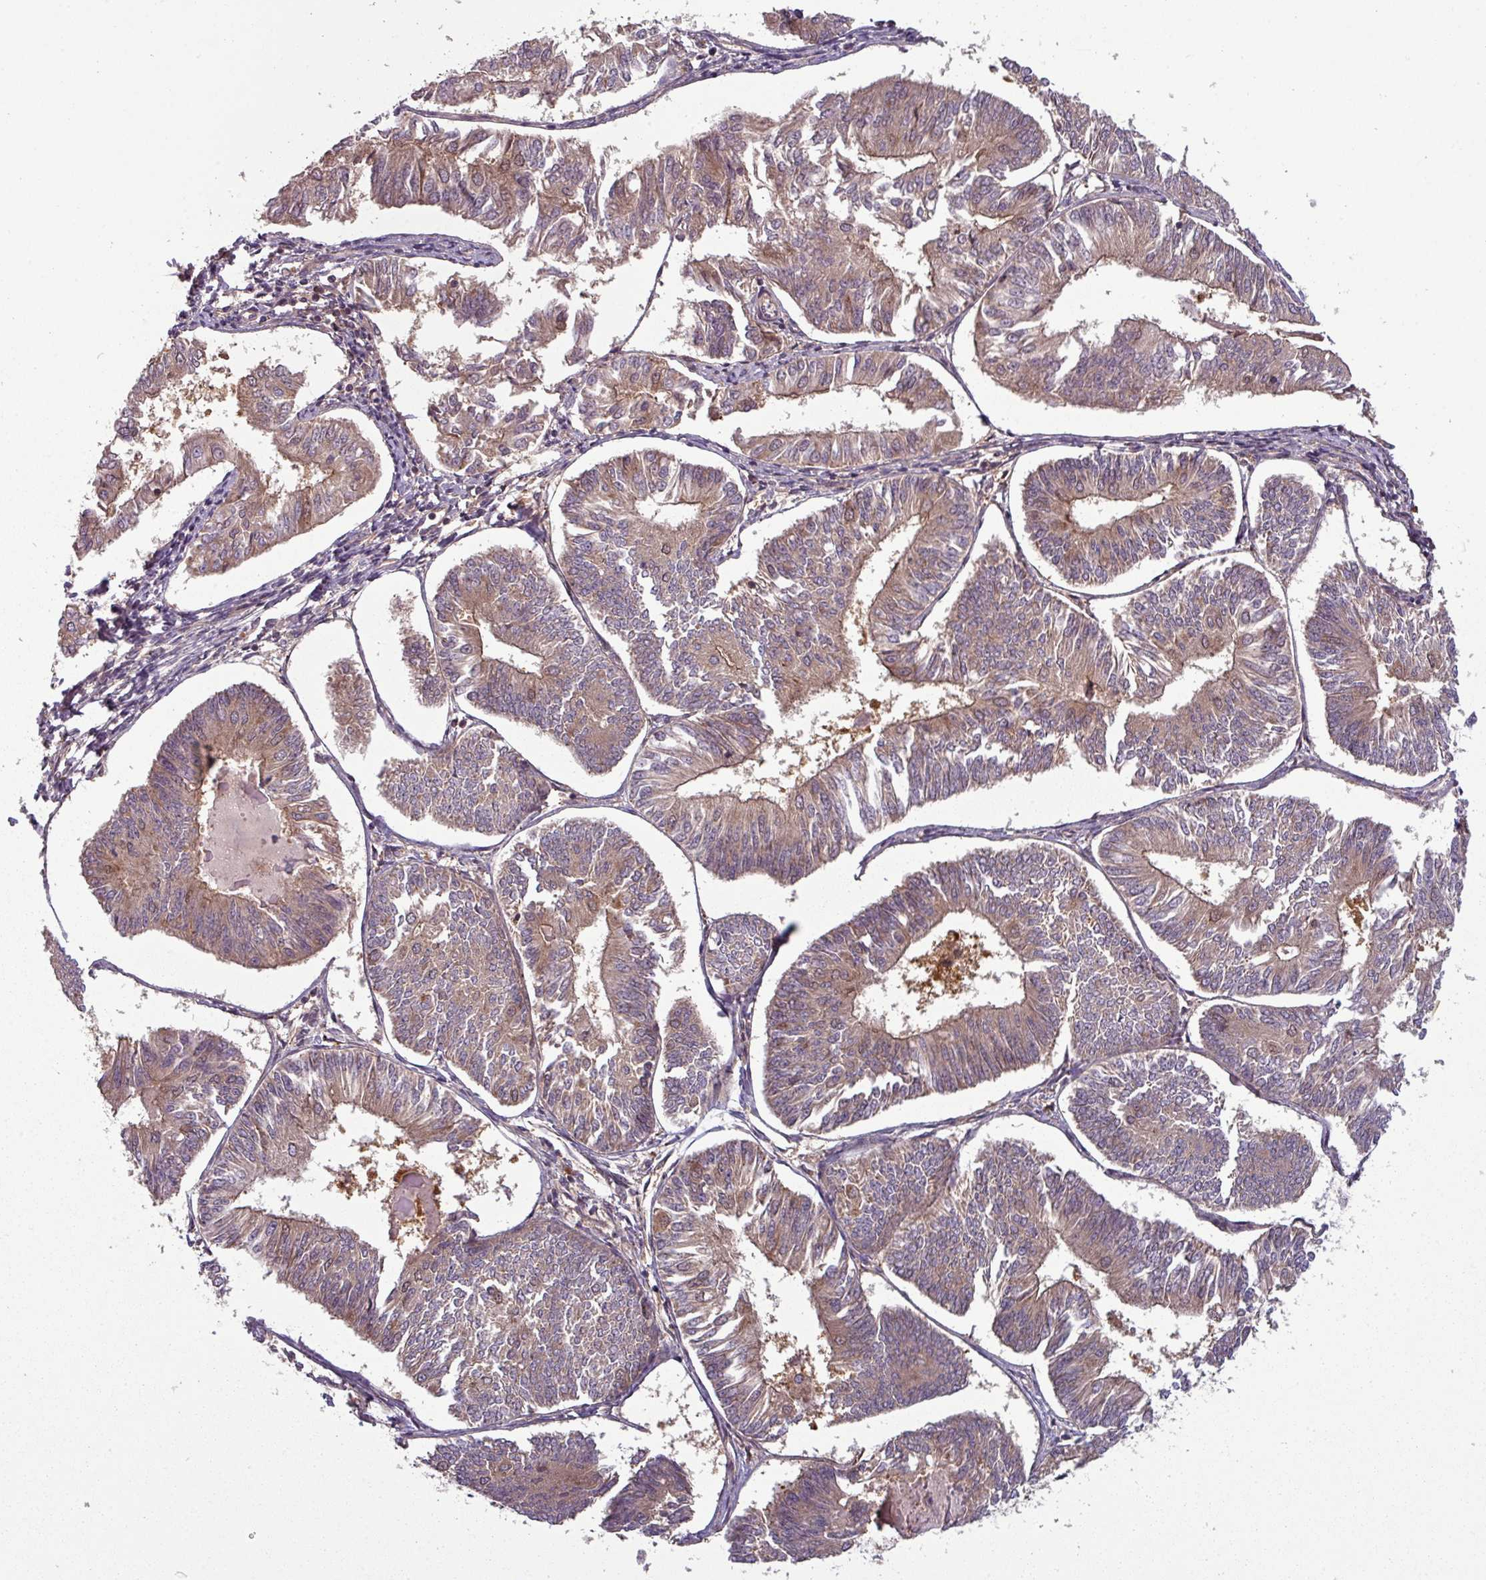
{"staining": {"intensity": "weak", "quantity": ">75%", "location": "cytoplasmic/membranous"}, "tissue": "endometrial cancer", "cell_type": "Tumor cells", "image_type": "cancer", "snomed": [{"axis": "morphology", "description": "Adenocarcinoma, NOS"}, {"axis": "topography", "description": "Endometrium"}], "caption": "A photomicrograph showing weak cytoplasmic/membranous positivity in about >75% of tumor cells in endometrial adenocarcinoma, as visualized by brown immunohistochemical staining.", "gene": "GSKIP", "patient": {"sex": "female", "age": 58}}